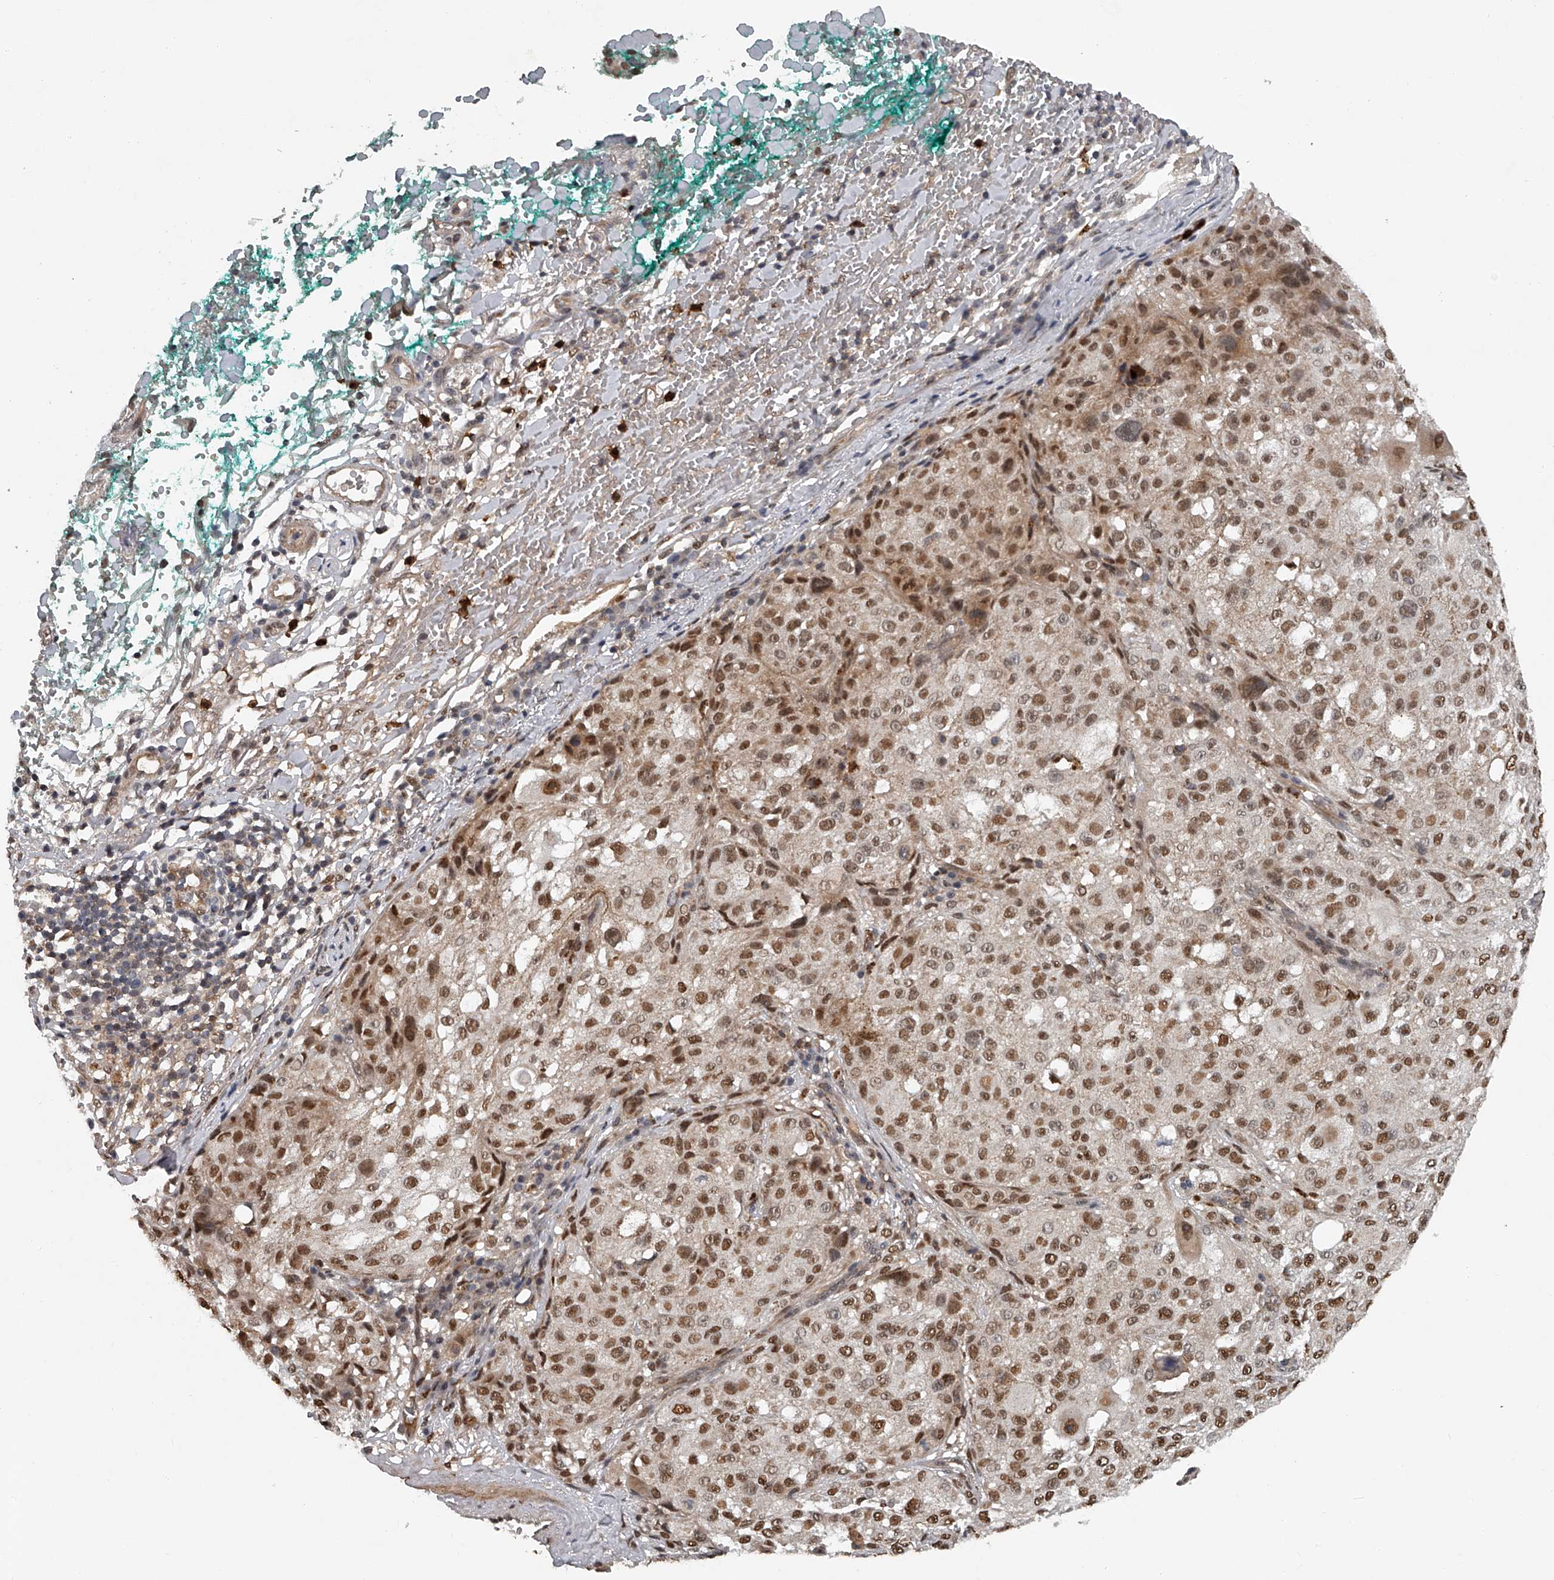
{"staining": {"intensity": "moderate", "quantity": ">75%", "location": "nuclear"}, "tissue": "melanoma", "cell_type": "Tumor cells", "image_type": "cancer", "snomed": [{"axis": "morphology", "description": "Necrosis, NOS"}, {"axis": "morphology", "description": "Malignant melanoma, NOS"}, {"axis": "topography", "description": "Skin"}], "caption": "IHC histopathology image of neoplastic tissue: human malignant melanoma stained using immunohistochemistry (IHC) reveals medium levels of moderate protein expression localized specifically in the nuclear of tumor cells, appearing as a nuclear brown color.", "gene": "PLEKHG1", "patient": {"sex": "female", "age": 87}}